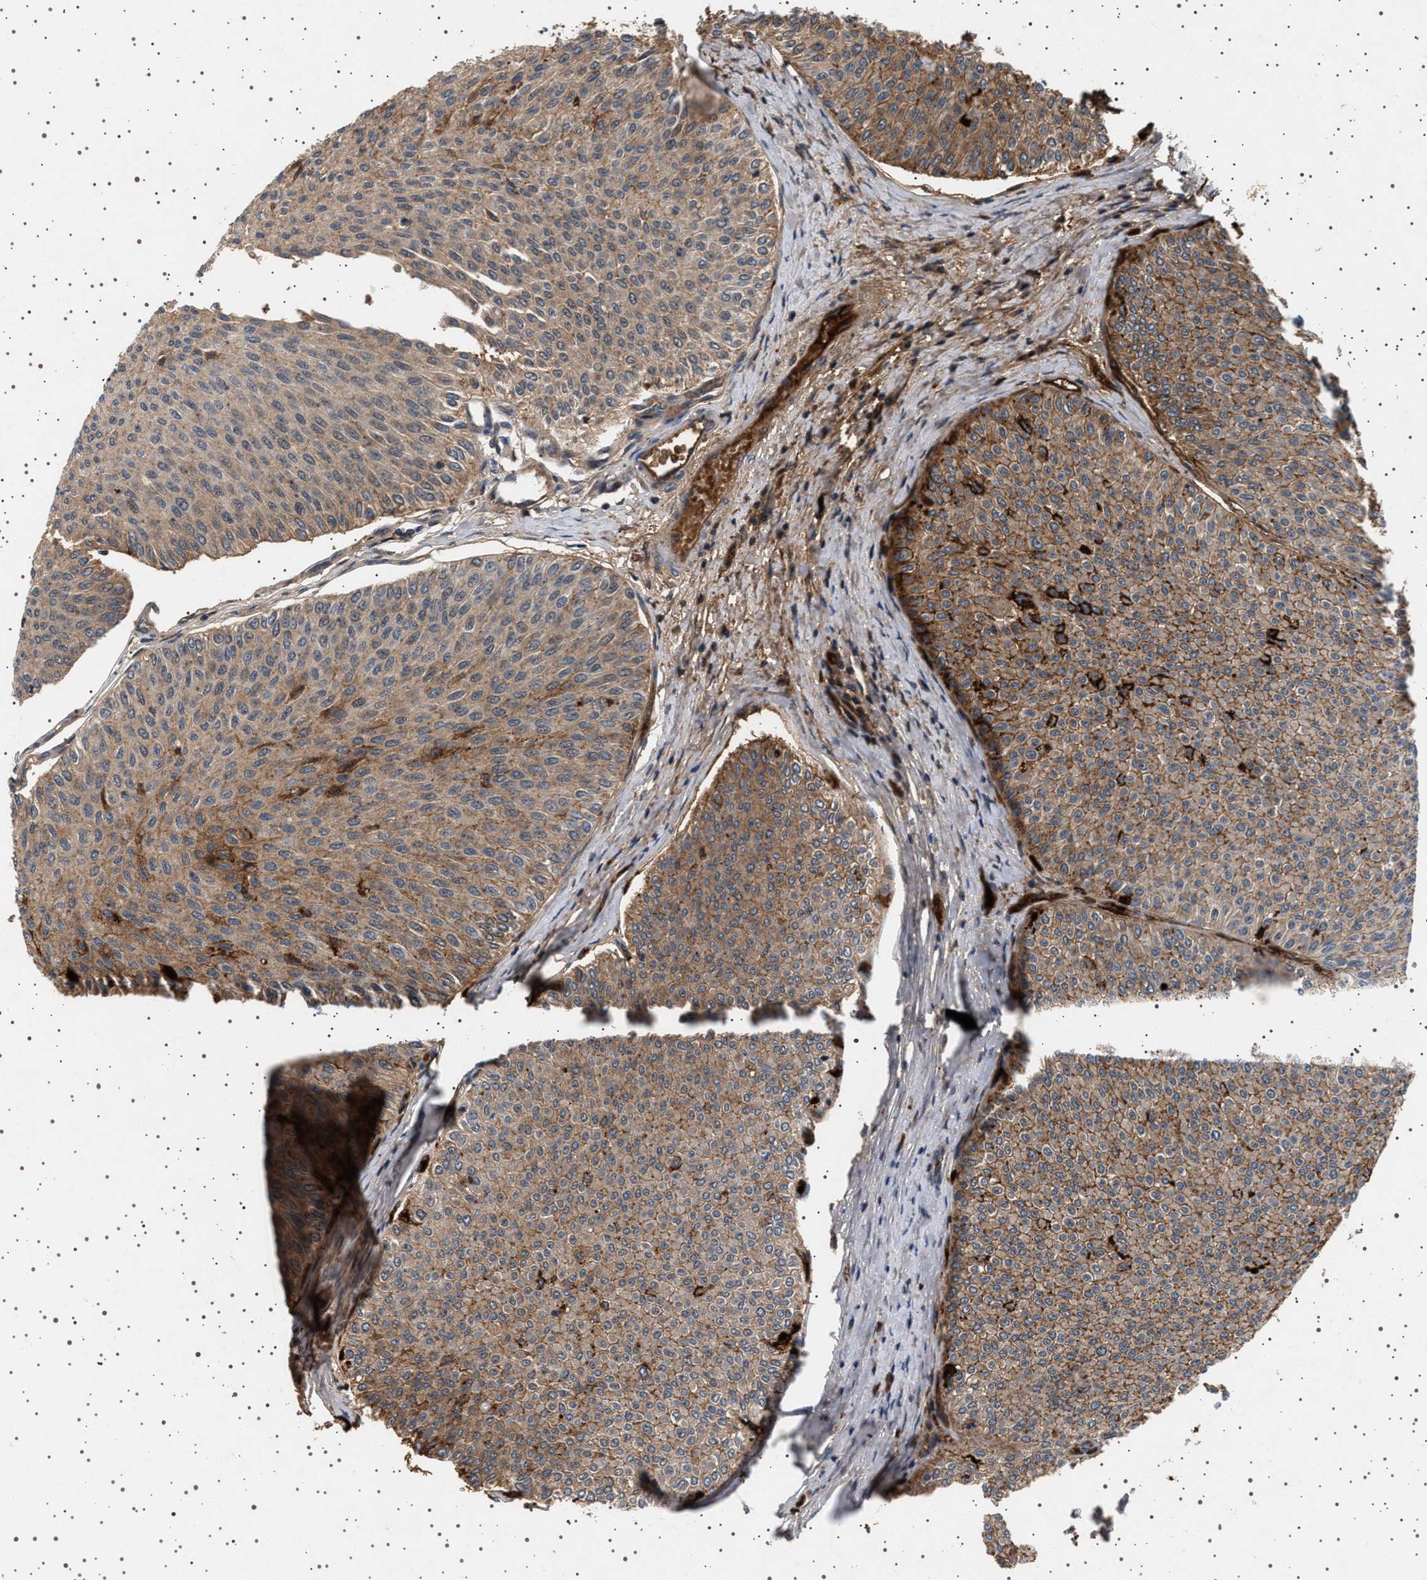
{"staining": {"intensity": "moderate", "quantity": "25%-75%", "location": "cytoplasmic/membranous"}, "tissue": "urothelial cancer", "cell_type": "Tumor cells", "image_type": "cancer", "snomed": [{"axis": "morphology", "description": "Urothelial carcinoma, Low grade"}, {"axis": "topography", "description": "Urinary bladder"}], "caption": "The image displays a brown stain indicating the presence of a protein in the cytoplasmic/membranous of tumor cells in urothelial carcinoma (low-grade).", "gene": "FICD", "patient": {"sex": "male", "age": 78}}